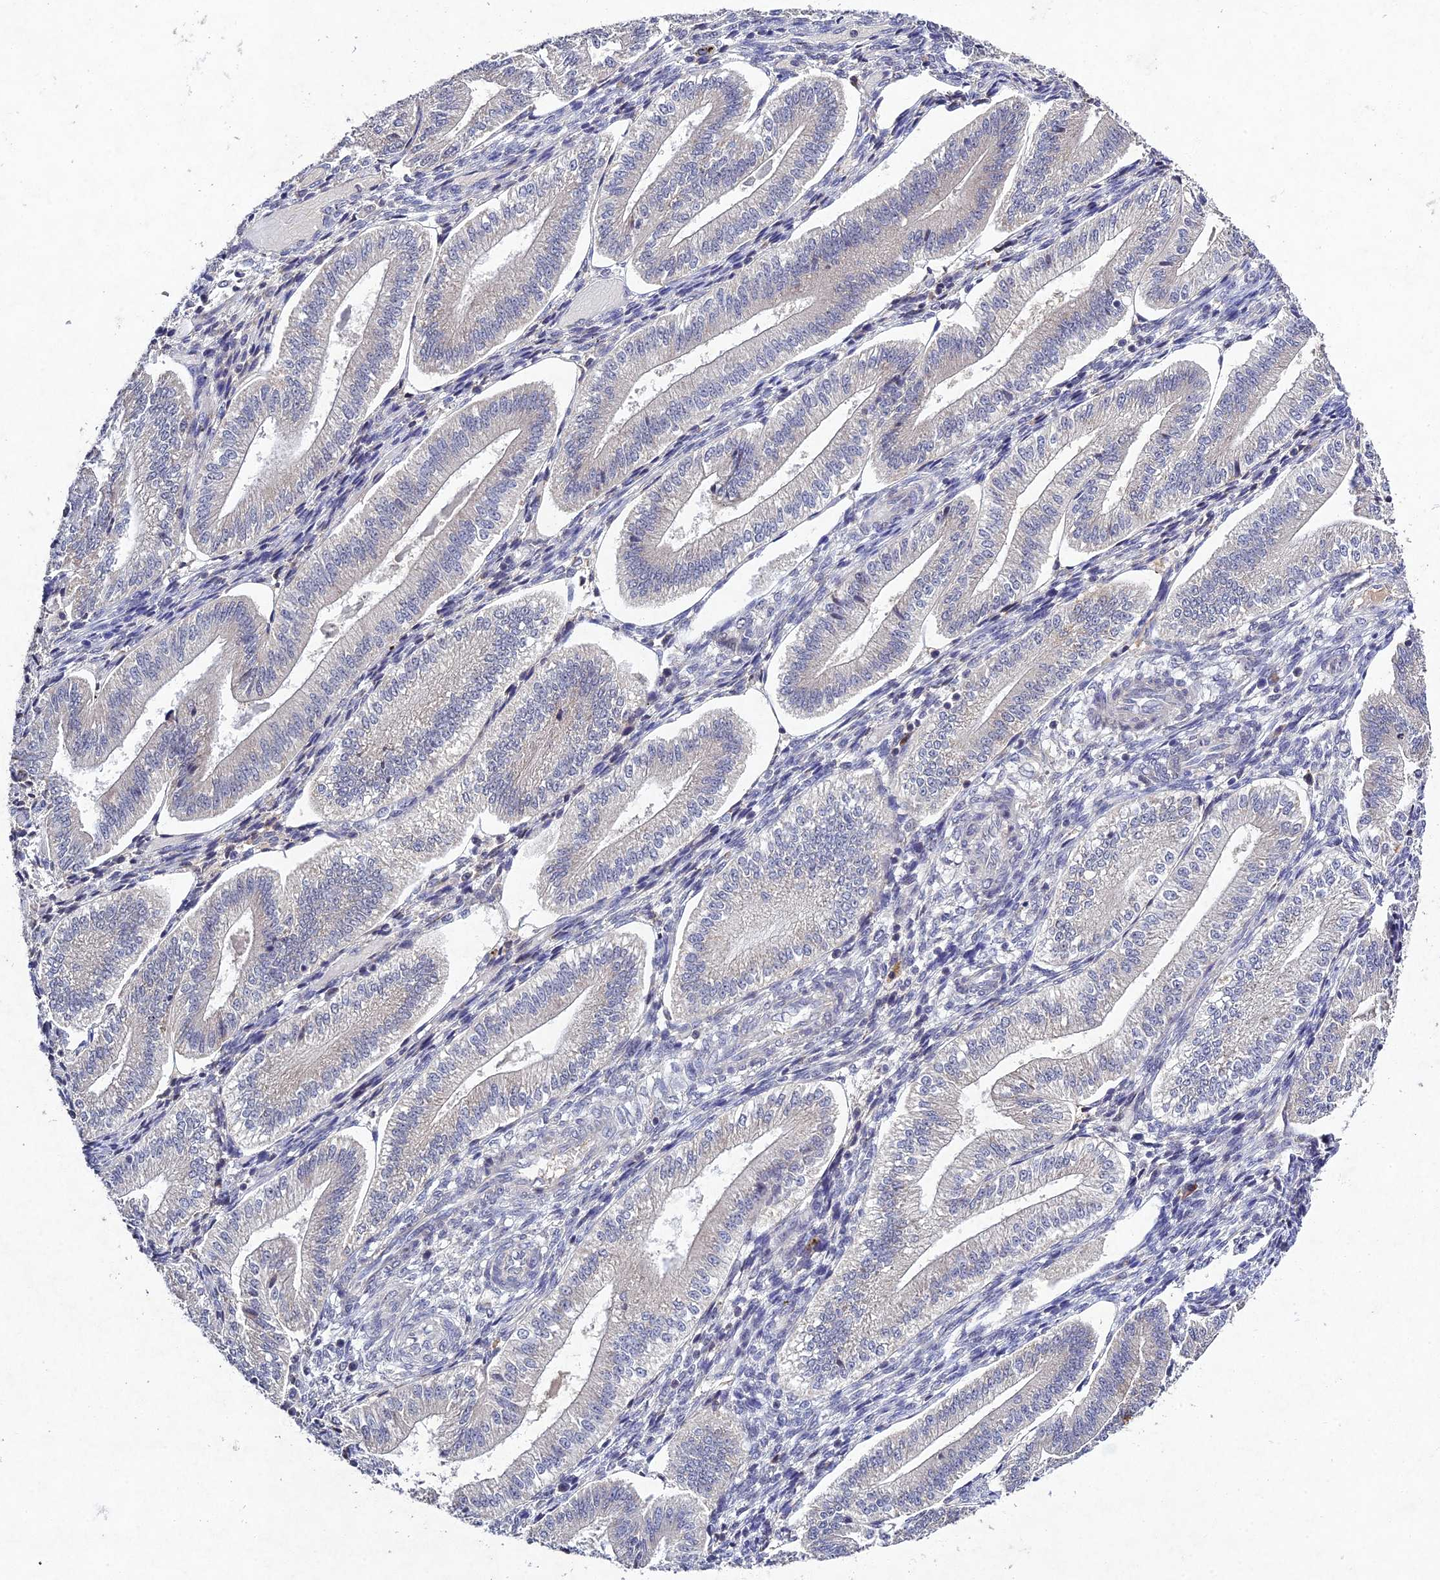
{"staining": {"intensity": "negative", "quantity": "none", "location": "none"}, "tissue": "endometrium", "cell_type": "Cells in endometrial stroma", "image_type": "normal", "snomed": [{"axis": "morphology", "description": "Normal tissue, NOS"}, {"axis": "topography", "description": "Endometrium"}], "caption": "High power microscopy image of an immunohistochemistry micrograph of benign endometrium, revealing no significant staining in cells in endometrial stroma. The staining is performed using DAB brown chromogen with nuclei counter-stained in using hematoxylin.", "gene": "CHST5", "patient": {"sex": "female", "age": 34}}